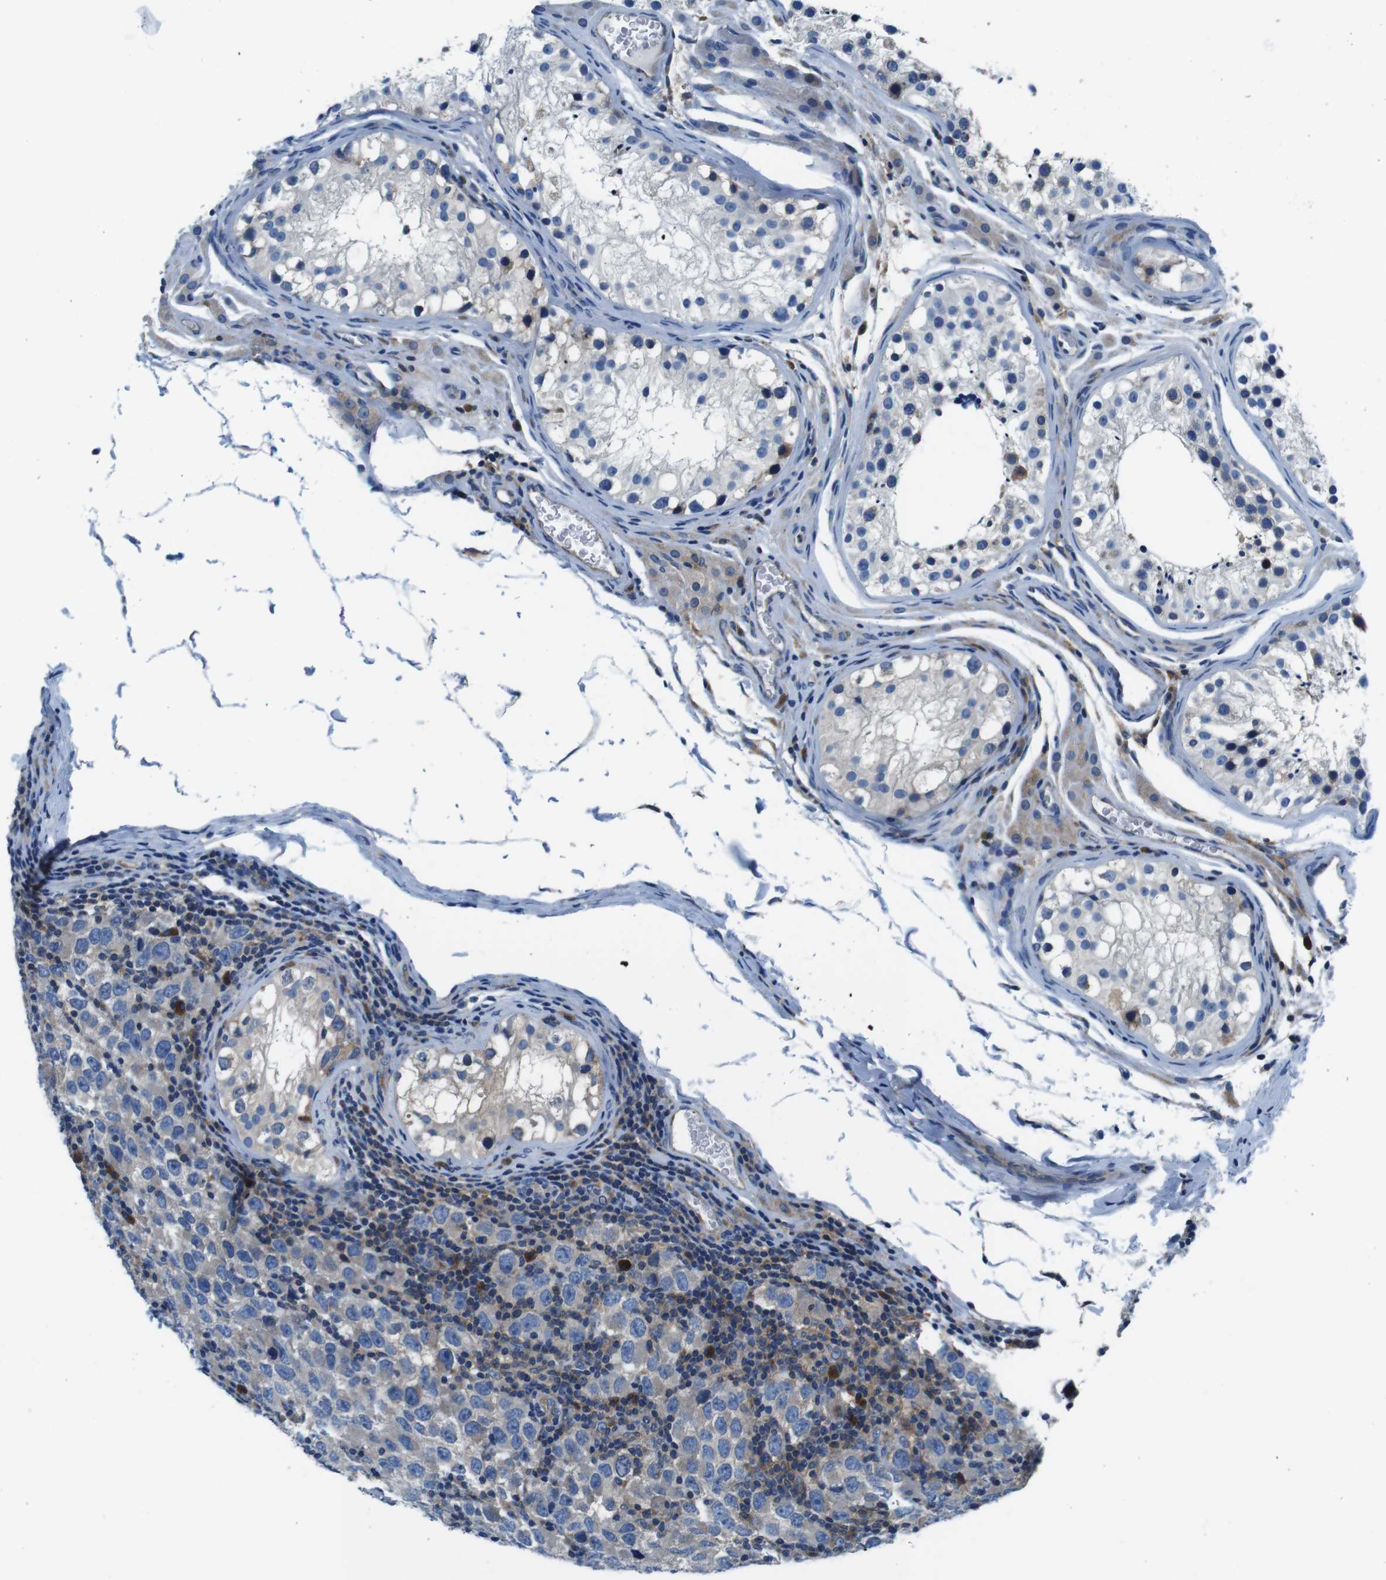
{"staining": {"intensity": "negative", "quantity": "none", "location": "none"}, "tissue": "testis cancer", "cell_type": "Tumor cells", "image_type": "cancer", "snomed": [{"axis": "morphology", "description": "Carcinoma, Embryonal, NOS"}, {"axis": "topography", "description": "Testis"}], "caption": "Immunohistochemistry of human embryonal carcinoma (testis) shows no expression in tumor cells.", "gene": "EIF2B5", "patient": {"sex": "male", "age": 21}}